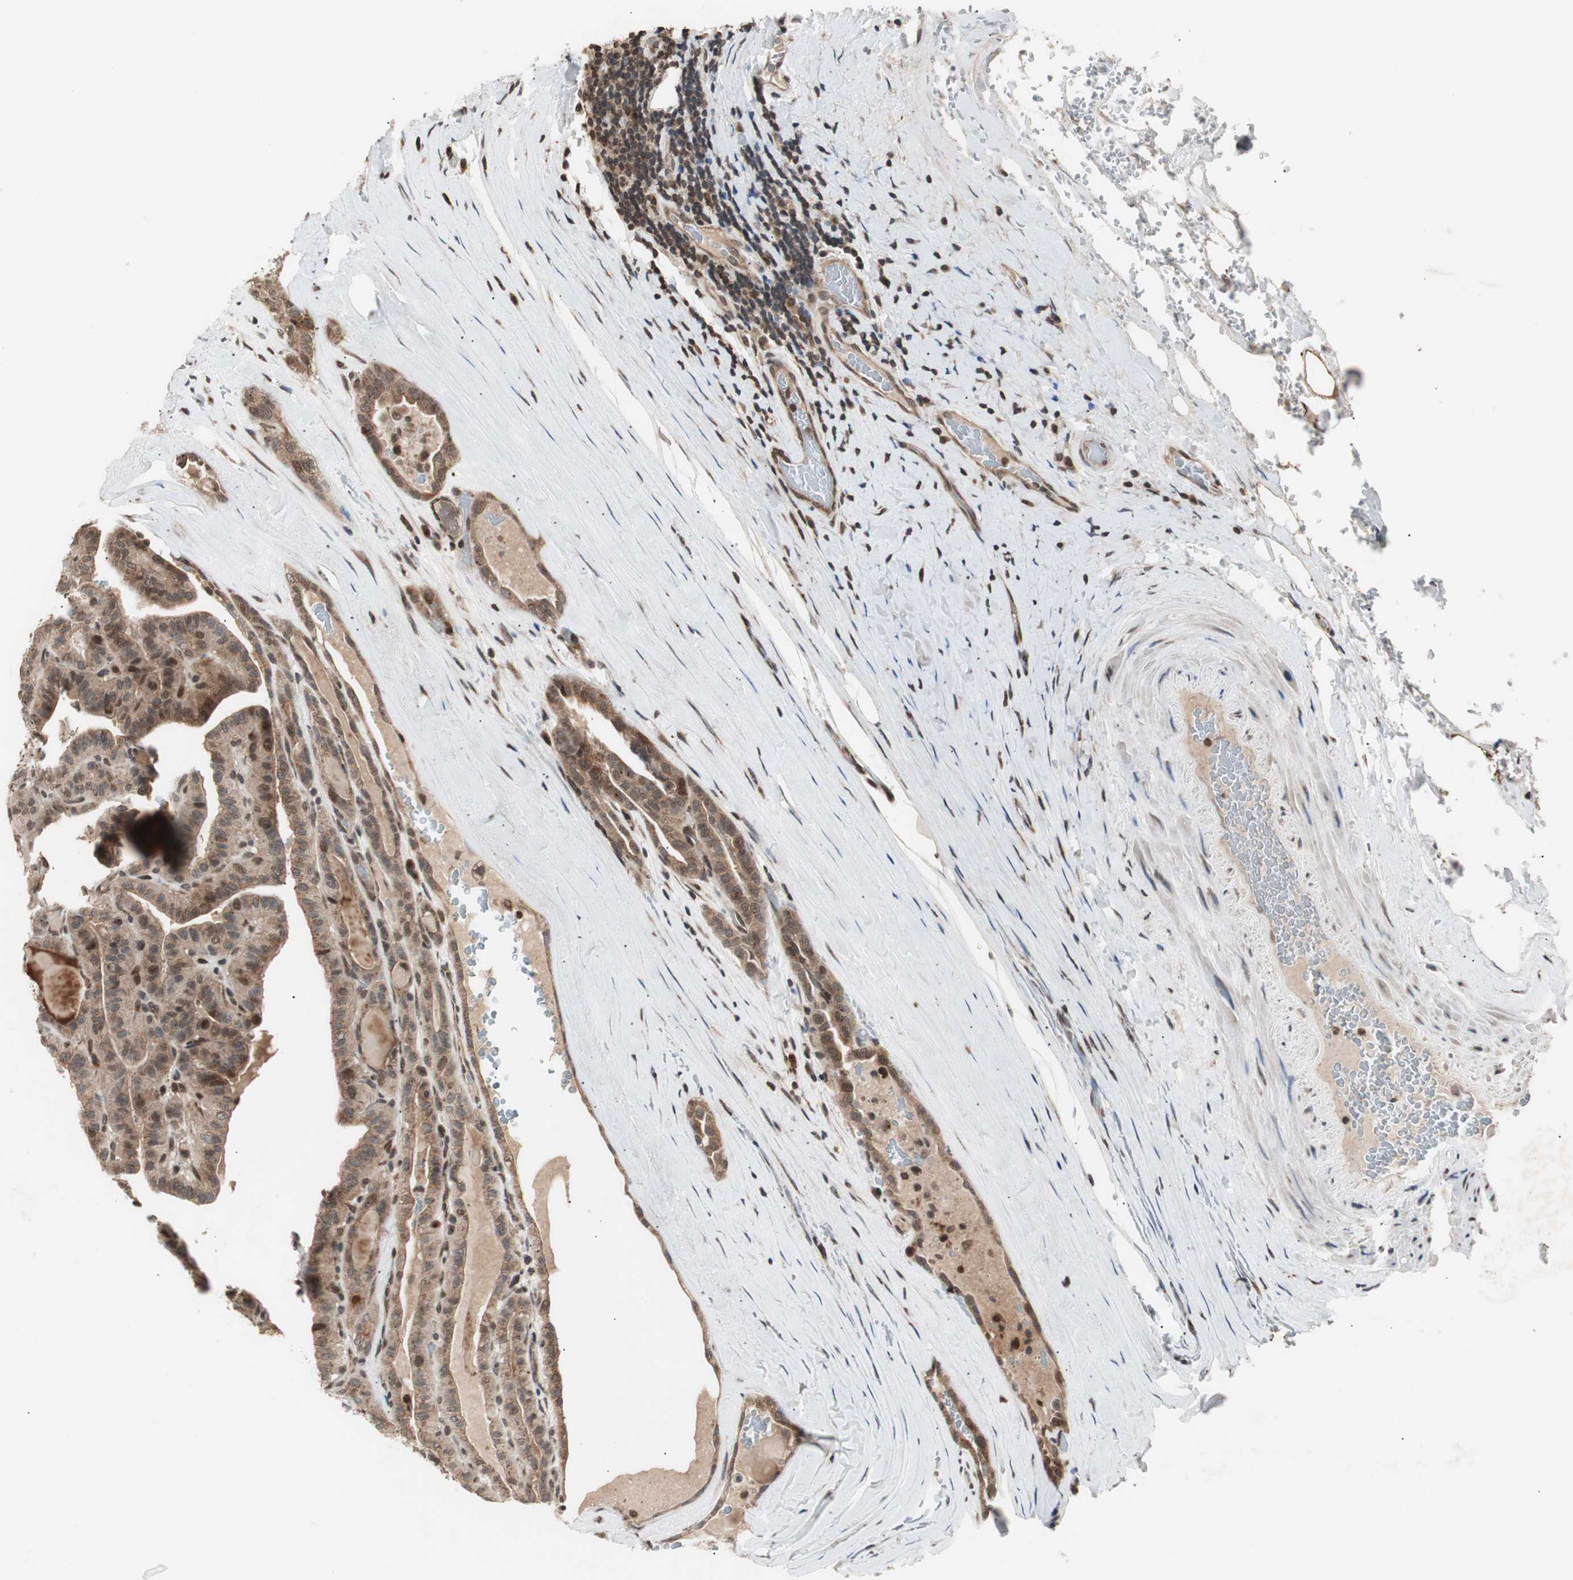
{"staining": {"intensity": "moderate", "quantity": ">75%", "location": "cytoplasmic/membranous,nuclear"}, "tissue": "thyroid cancer", "cell_type": "Tumor cells", "image_type": "cancer", "snomed": [{"axis": "morphology", "description": "Papillary adenocarcinoma, NOS"}, {"axis": "topography", "description": "Thyroid gland"}], "caption": "This histopathology image demonstrates papillary adenocarcinoma (thyroid) stained with IHC to label a protein in brown. The cytoplasmic/membranous and nuclear of tumor cells show moderate positivity for the protein. Nuclei are counter-stained blue.", "gene": "ZFC3H1", "patient": {"sex": "male", "age": 77}}